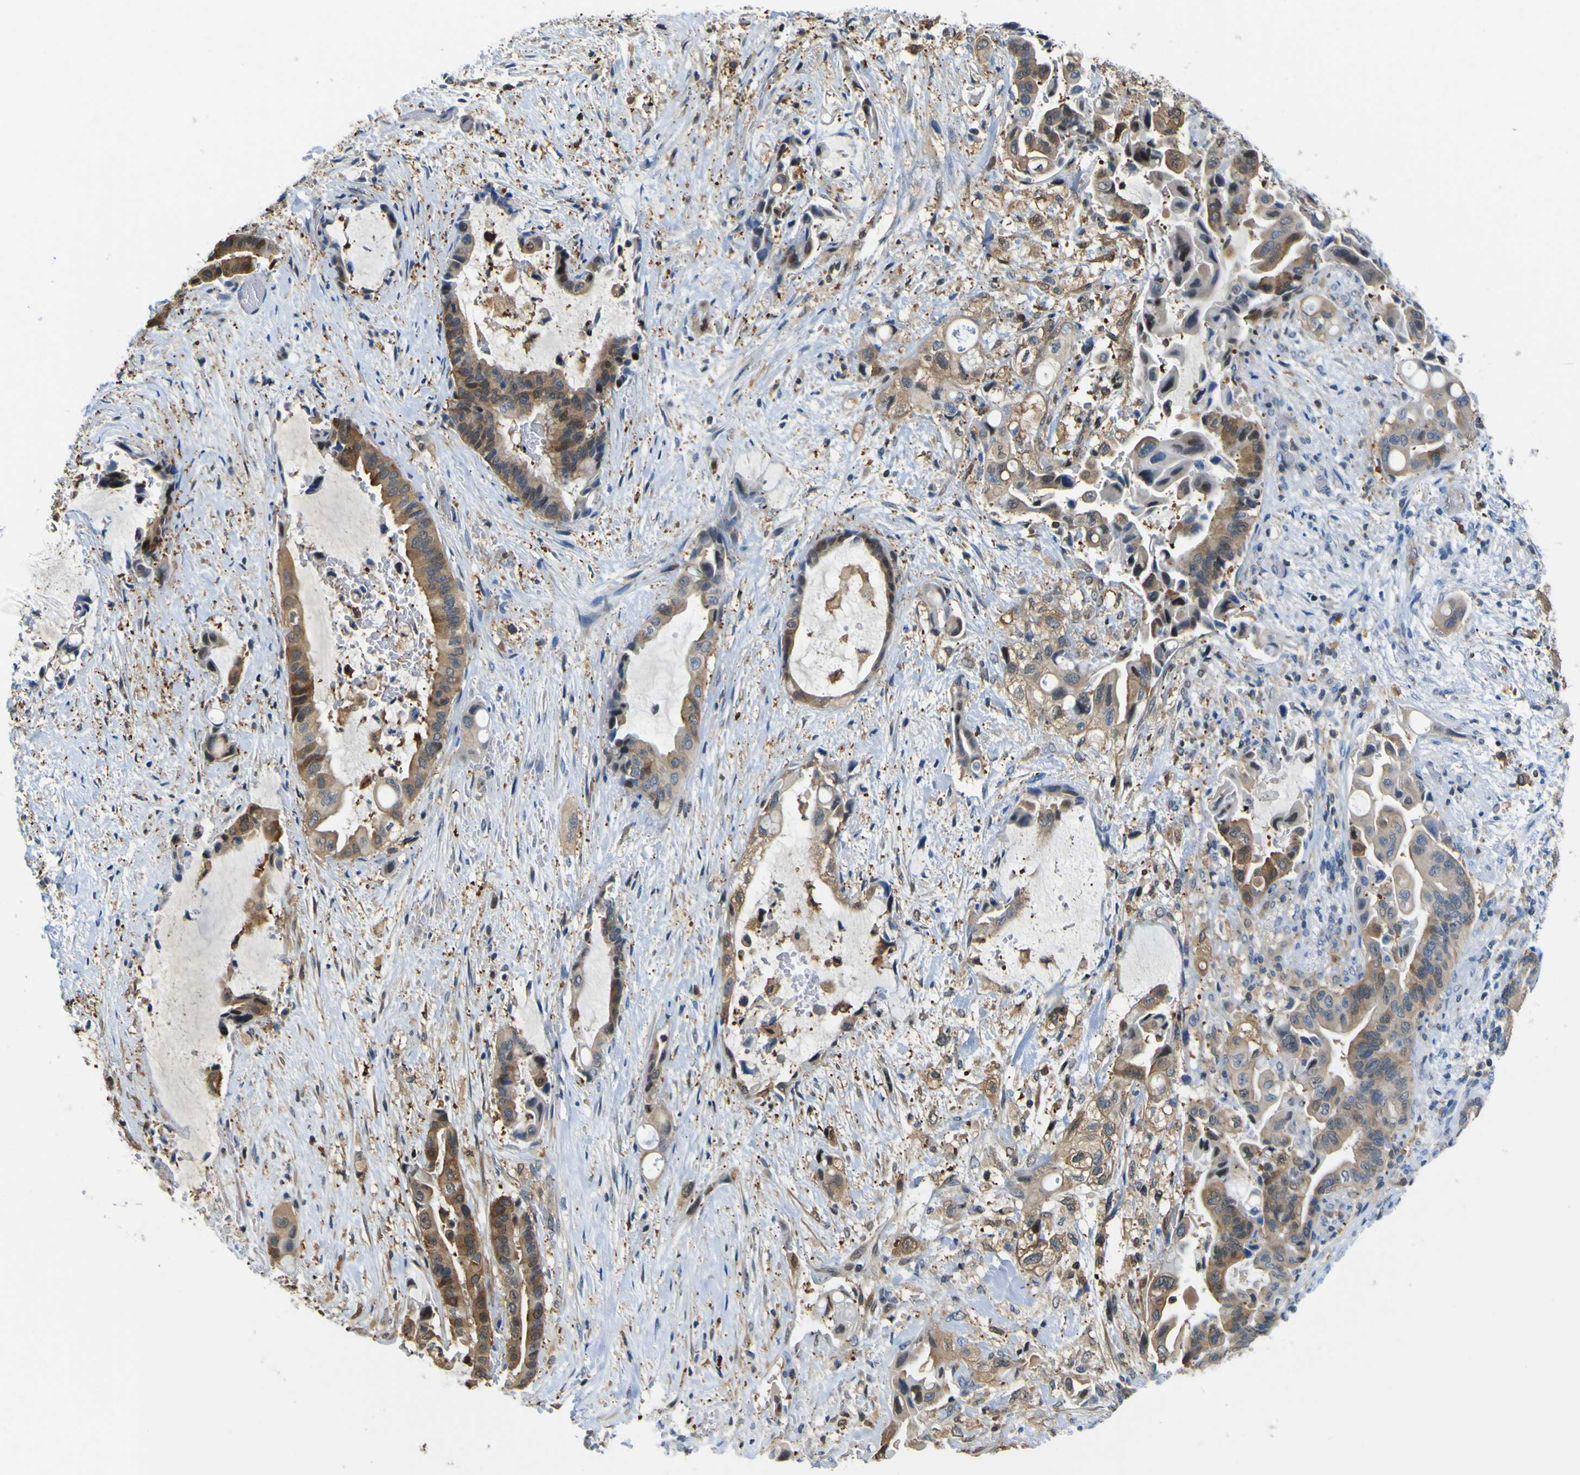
{"staining": {"intensity": "moderate", "quantity": ">75%", "location": "cytoplasmic/membranous"}, "tissue": "liver cancer", "cell_type": "Tumor cells", "image_type": "cancer", "snomed": [{"axis": "morphology", "description": "Cholangiocarcinoma"}, {"axis": "topography", "description": "Liver"}], "caption": "Tumor cells demonstrate medium levels of moderate cytoplasmic/membranous positivity in approximately >75% of cells in human cholangiocarcinoma (liver).", "gene": "ABHD3", "patient": {"sex": "female", "age": 61}}